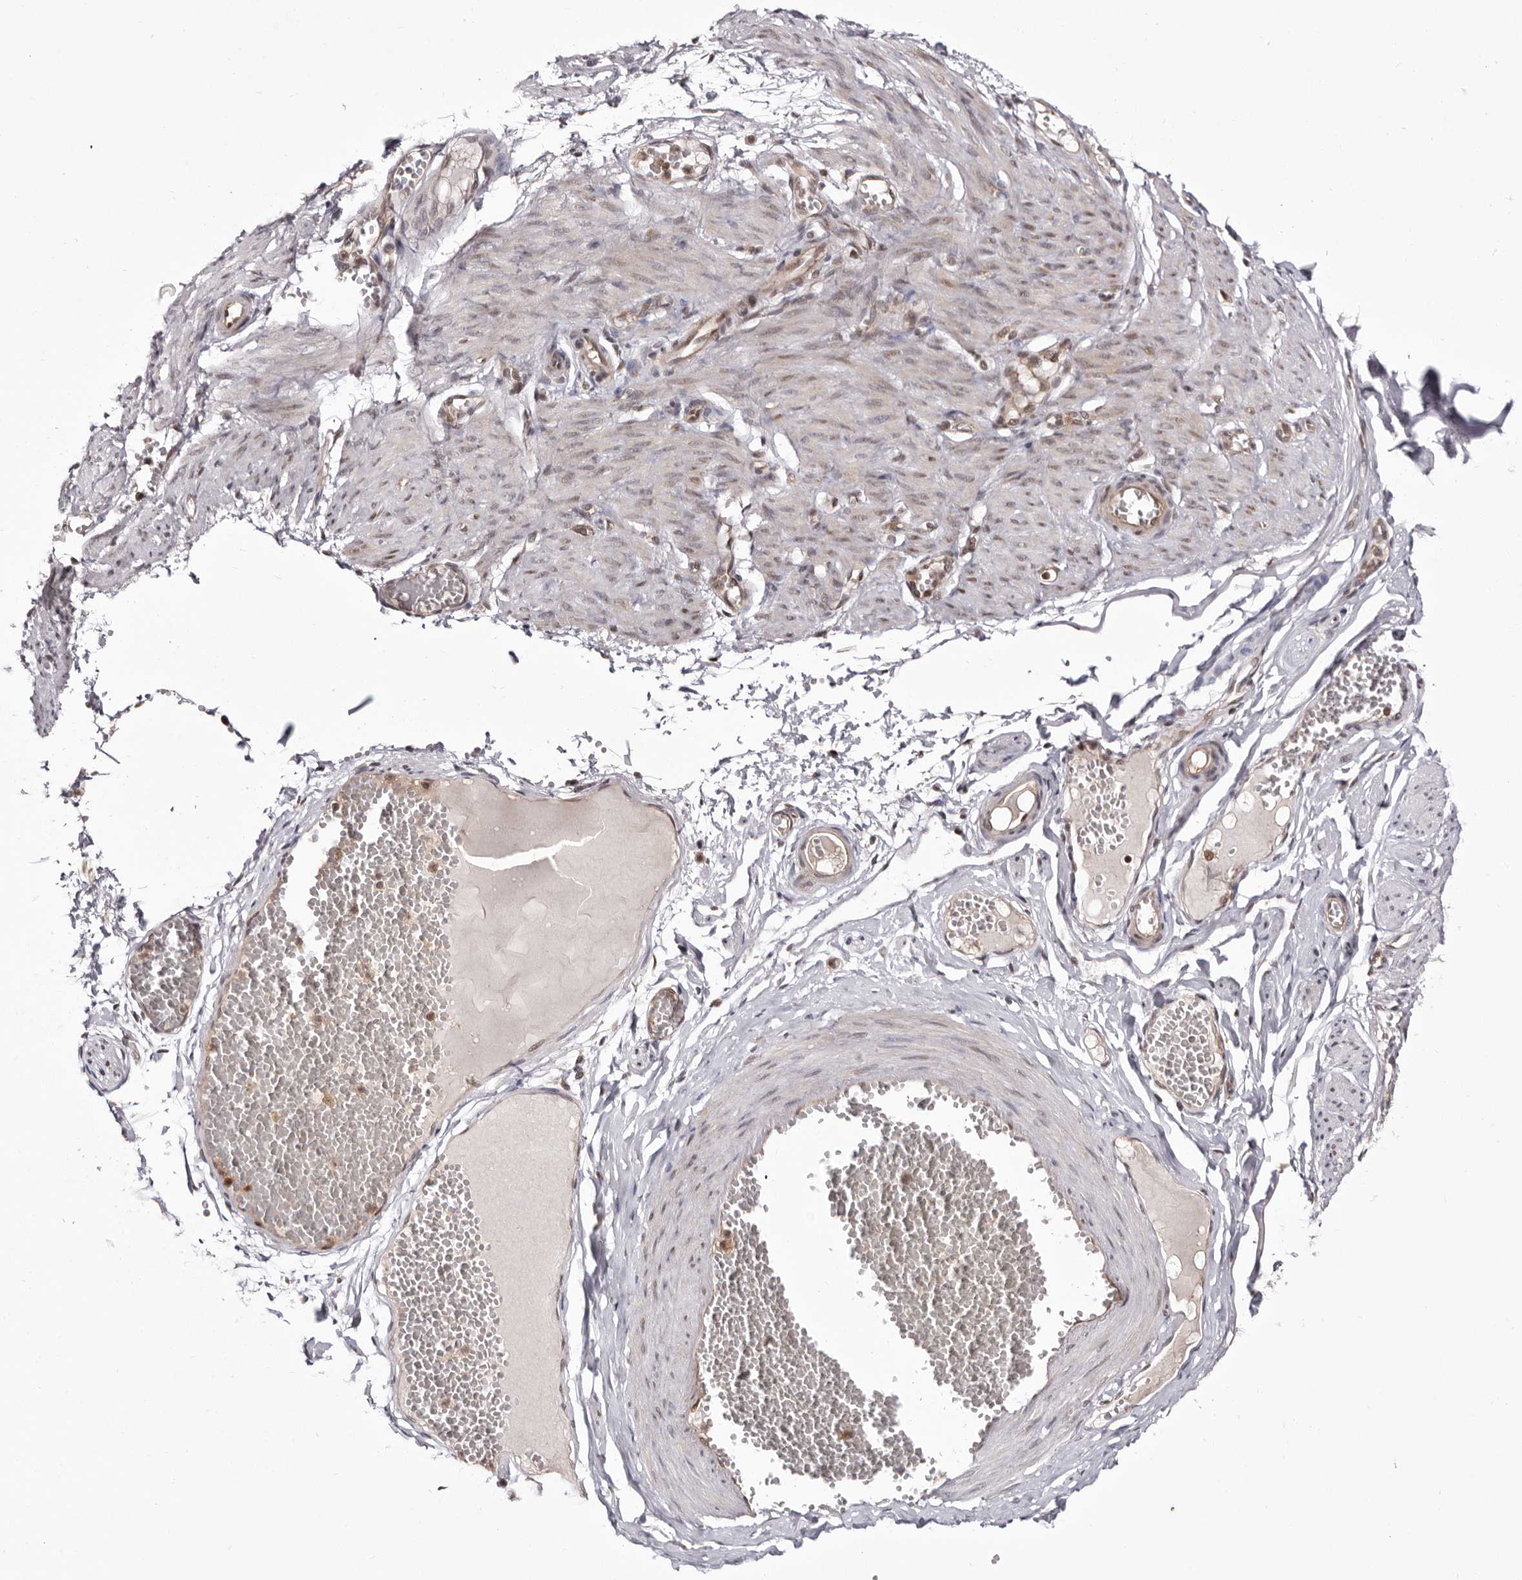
{"staining": {"intensity": "negative", "quantity": "none", "location": "none"}, "tissue": "adipose tissue", "cell_type": "Adipocytes", "image_type": "normal", "snomed": [{"axis": "morphology", "description": "Normal tissue, NOS"}, {"axis": "topography", "description": "Smooth muscle"}, {"axis": "topography", "description": "Peripheral nerve tissue"}], "caption": "Immunohistochemistry of normal adipose tissue demonstrates no positivity in adipocytes.", "gene": "GLRX3", "patient": {"sex": "female", "age": 39}}